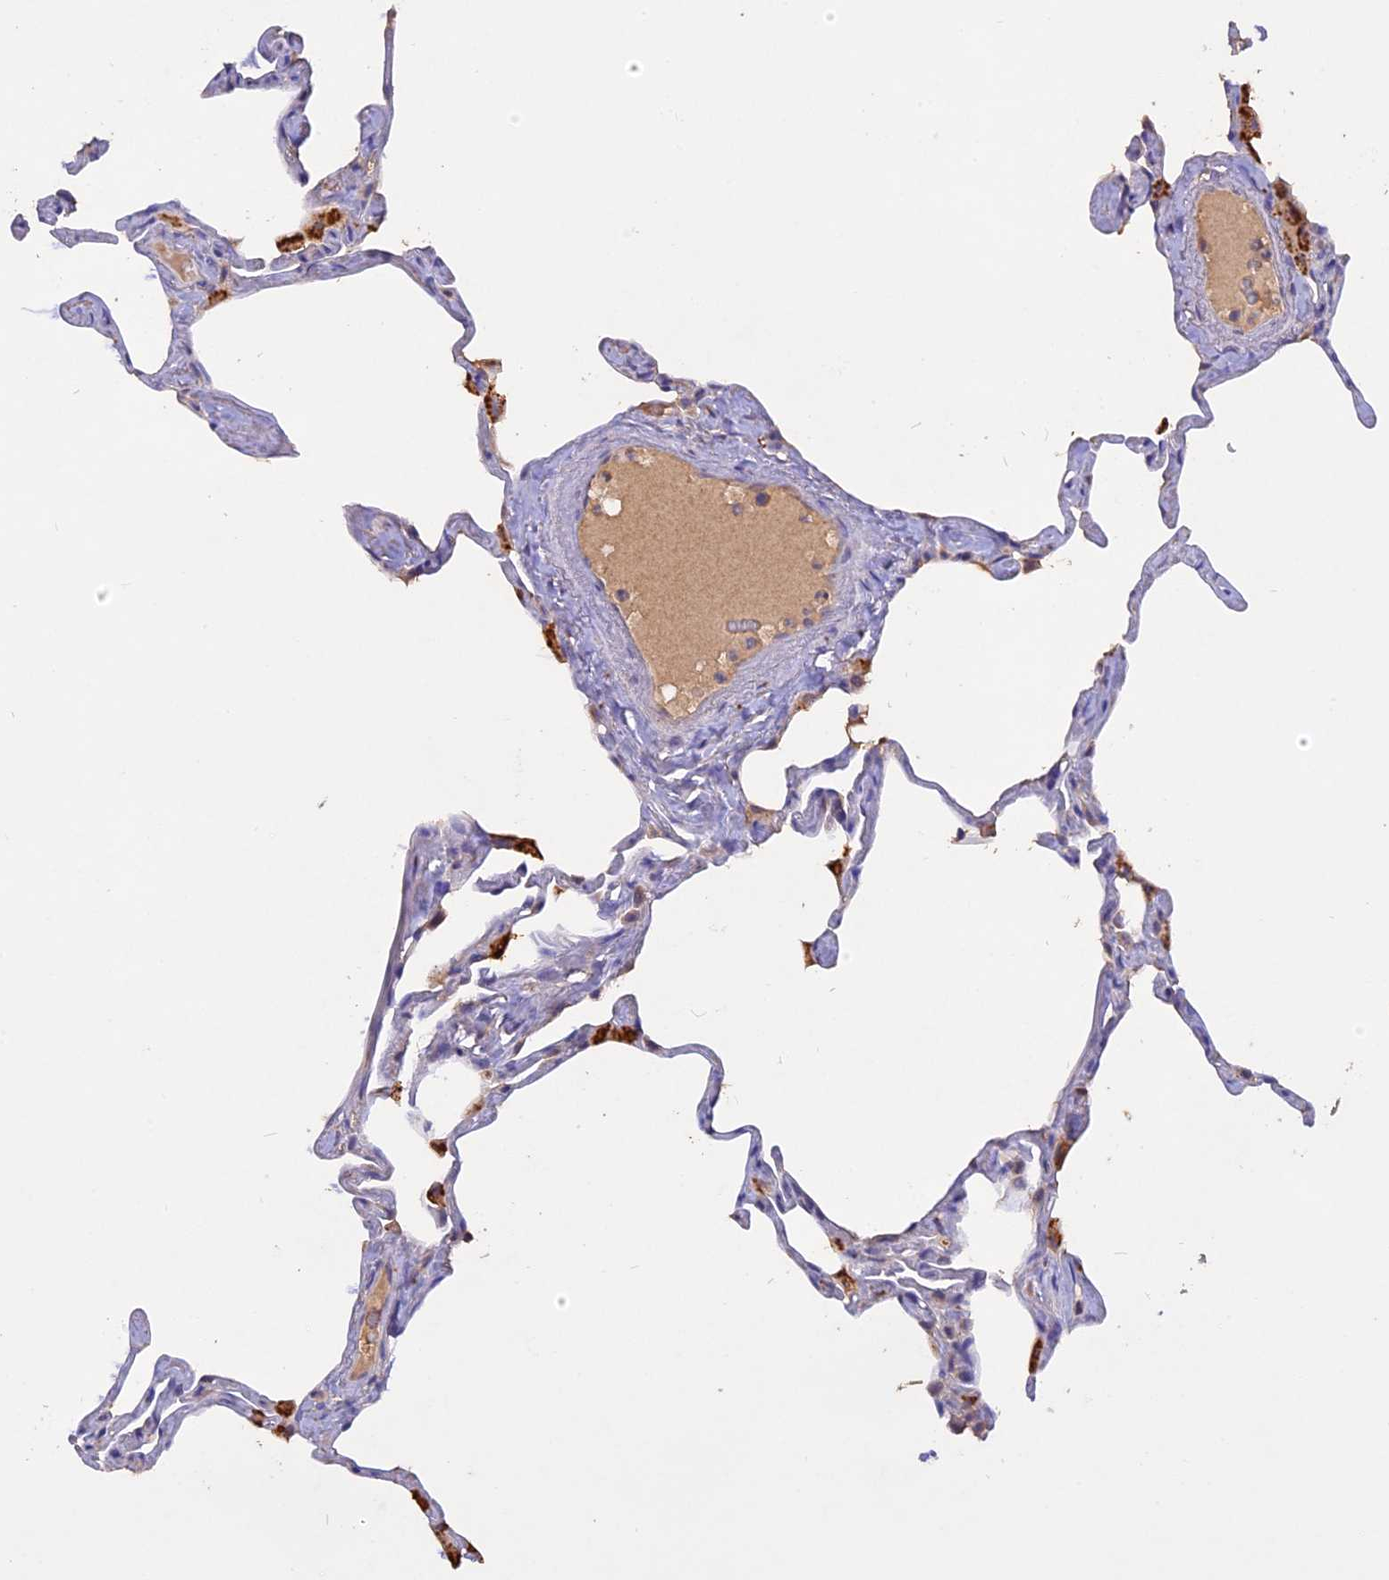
{"staining": {"intensity": "negative", "quantity": "none", "location": "none"}, "tissue": "lung", "cell_type": "Alveolar cells", "image_type": "normal", "snomed": [{"axis": "morphology", "description": "Normal tissue, NOS"}, {"axis": "topography", "description": "Lung"}], "caption": "A high-resolution photomicrograph shows immunohistochemistry (IHC) staining of benign lung, which reveals no significant expression in alveolar cells.", "gene": "SLC26A4", "patient": {"sex": "male", "age": 65}}